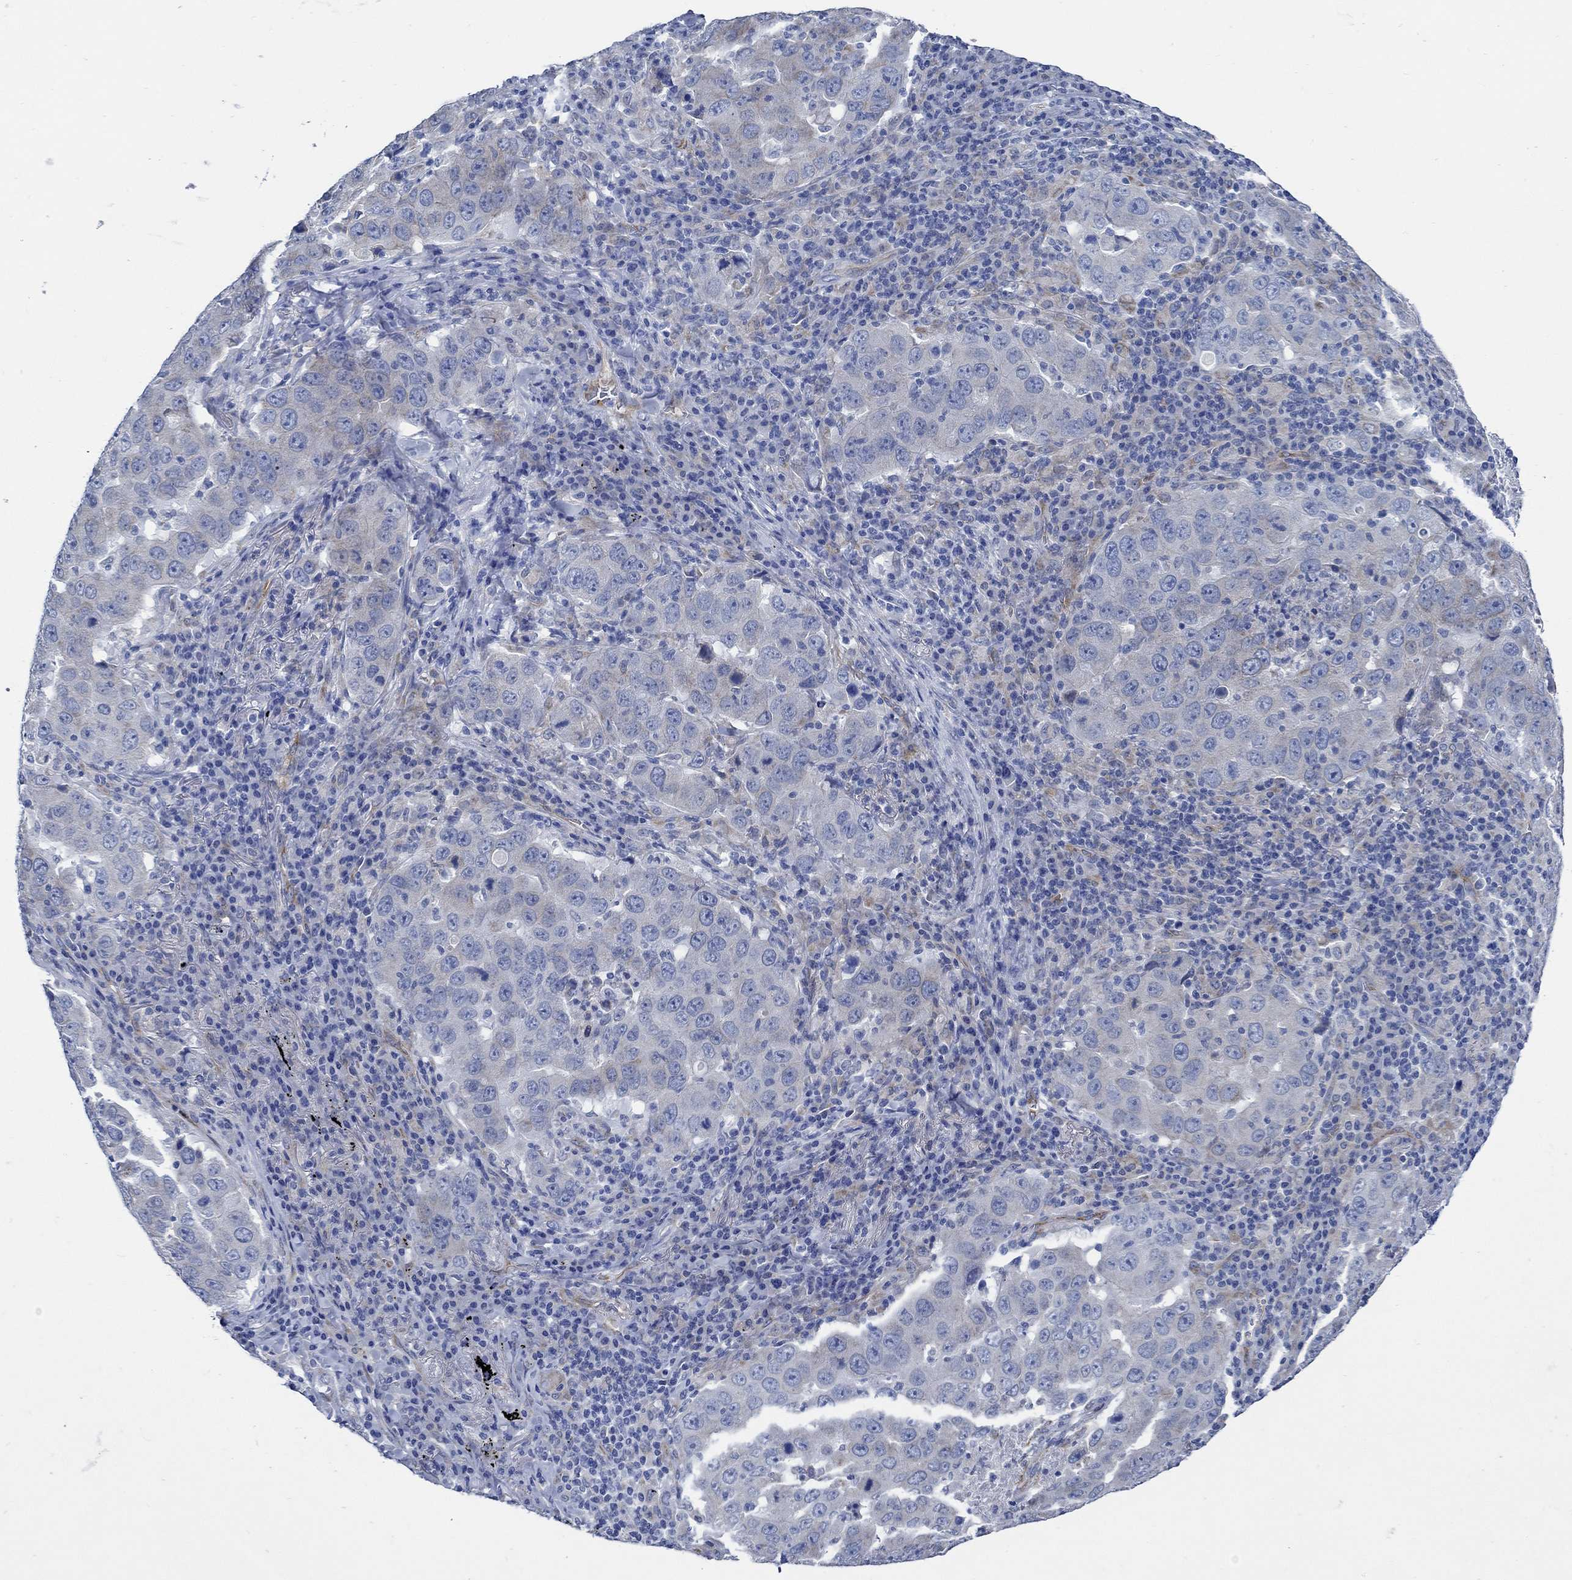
{"staining": {"intensity": "weak", "quantity": "<25%", "location": "cytoplasmic/membranous"}, "tissue": "lung cancer", "cell_type": "Tumor cells", "image_type": "cancer", "snomed": [{"axis": "morphology", "description": "Adenocarcinoma, NOS"}, {"axis": "topography", "description": "Lung"}], "caption": "Tumor cells show no significant expression in lung cancer.", "gene": "HECW2", "patient": {"sex": "male", "age": 73}}